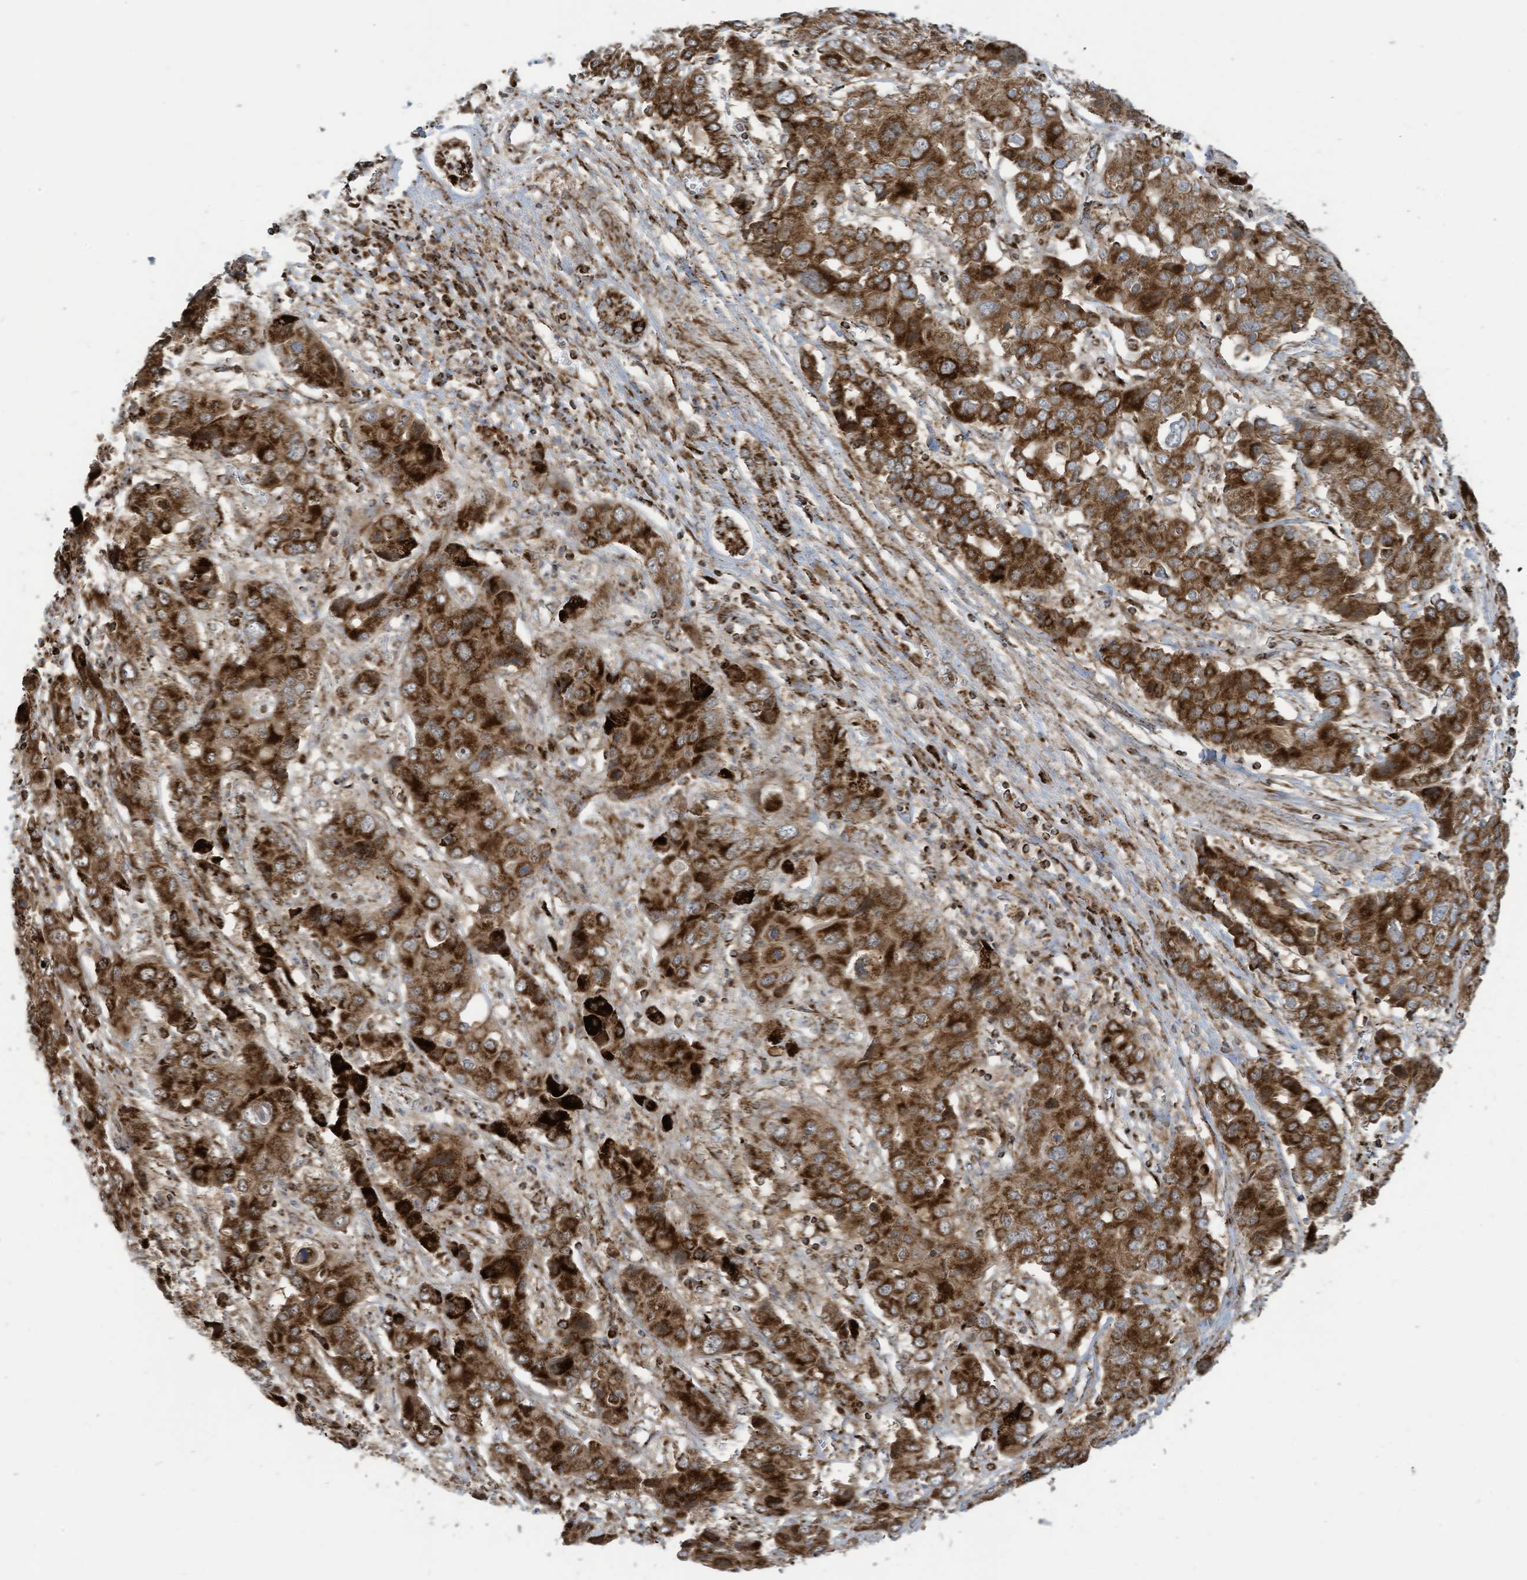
{"staining": {"intensity": "strong", "quantity": ">75%", "location": "cytoplasmic/membranous"}, "tissue": "liver cancer", "cell_type": "Tumor cells", "image_type": "cancer", "snomed": [{"axis": "morphology", "description": "Cholangiocarcinoma"}, {"axis": "topography", "description": "Liver"}], "caption": "Liver cancer (cholangiocarcinoma) stained with a protein marker displays strong staining in tumor cells.", "gene": "COX10", "patient": {"sex": "male", "age": 67}}